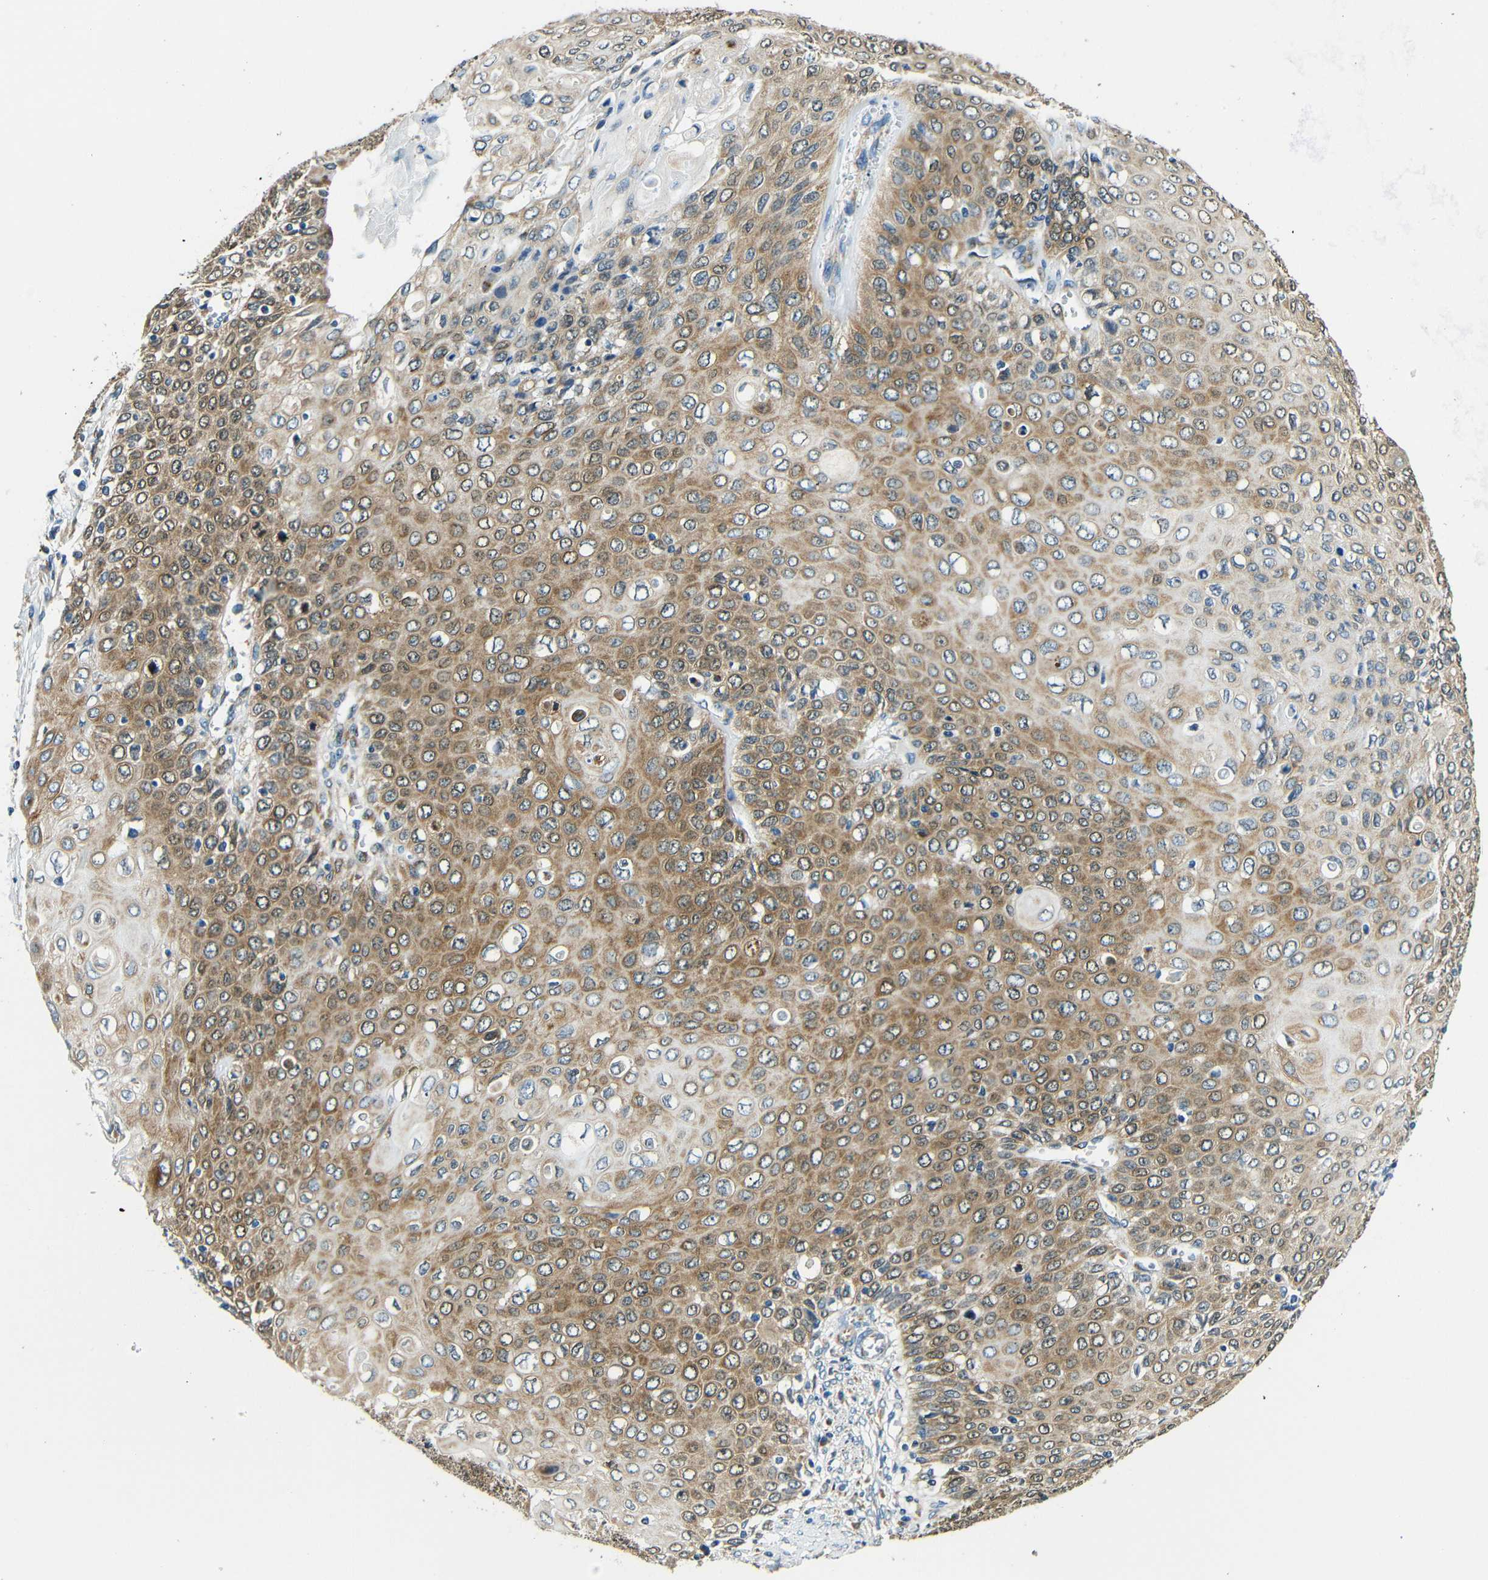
{"staining": {"intensity": "moderate", "quantity": ">75%", "location": "cytoplasmic/membranous,nuclear"}, "tissue": "cervical cancer", "cell_type": "Tumor cells", "image_type": "cancer", "snomed": [{"axis": "morphology", "description": "Squamous cell carcinoma, NOS"}, {"axis": "topography", "description": "Cervix"}], "caption": "Approximately >75% of tumor cells in human cervical squamous cell carcinoma demonstrate moderate cytoplasmic/membranous and nuclear protein staining as visualized by brown immunohistochemical staining.", "gene": "VAPB", "patient": {"sex": "female", "age": 39}}